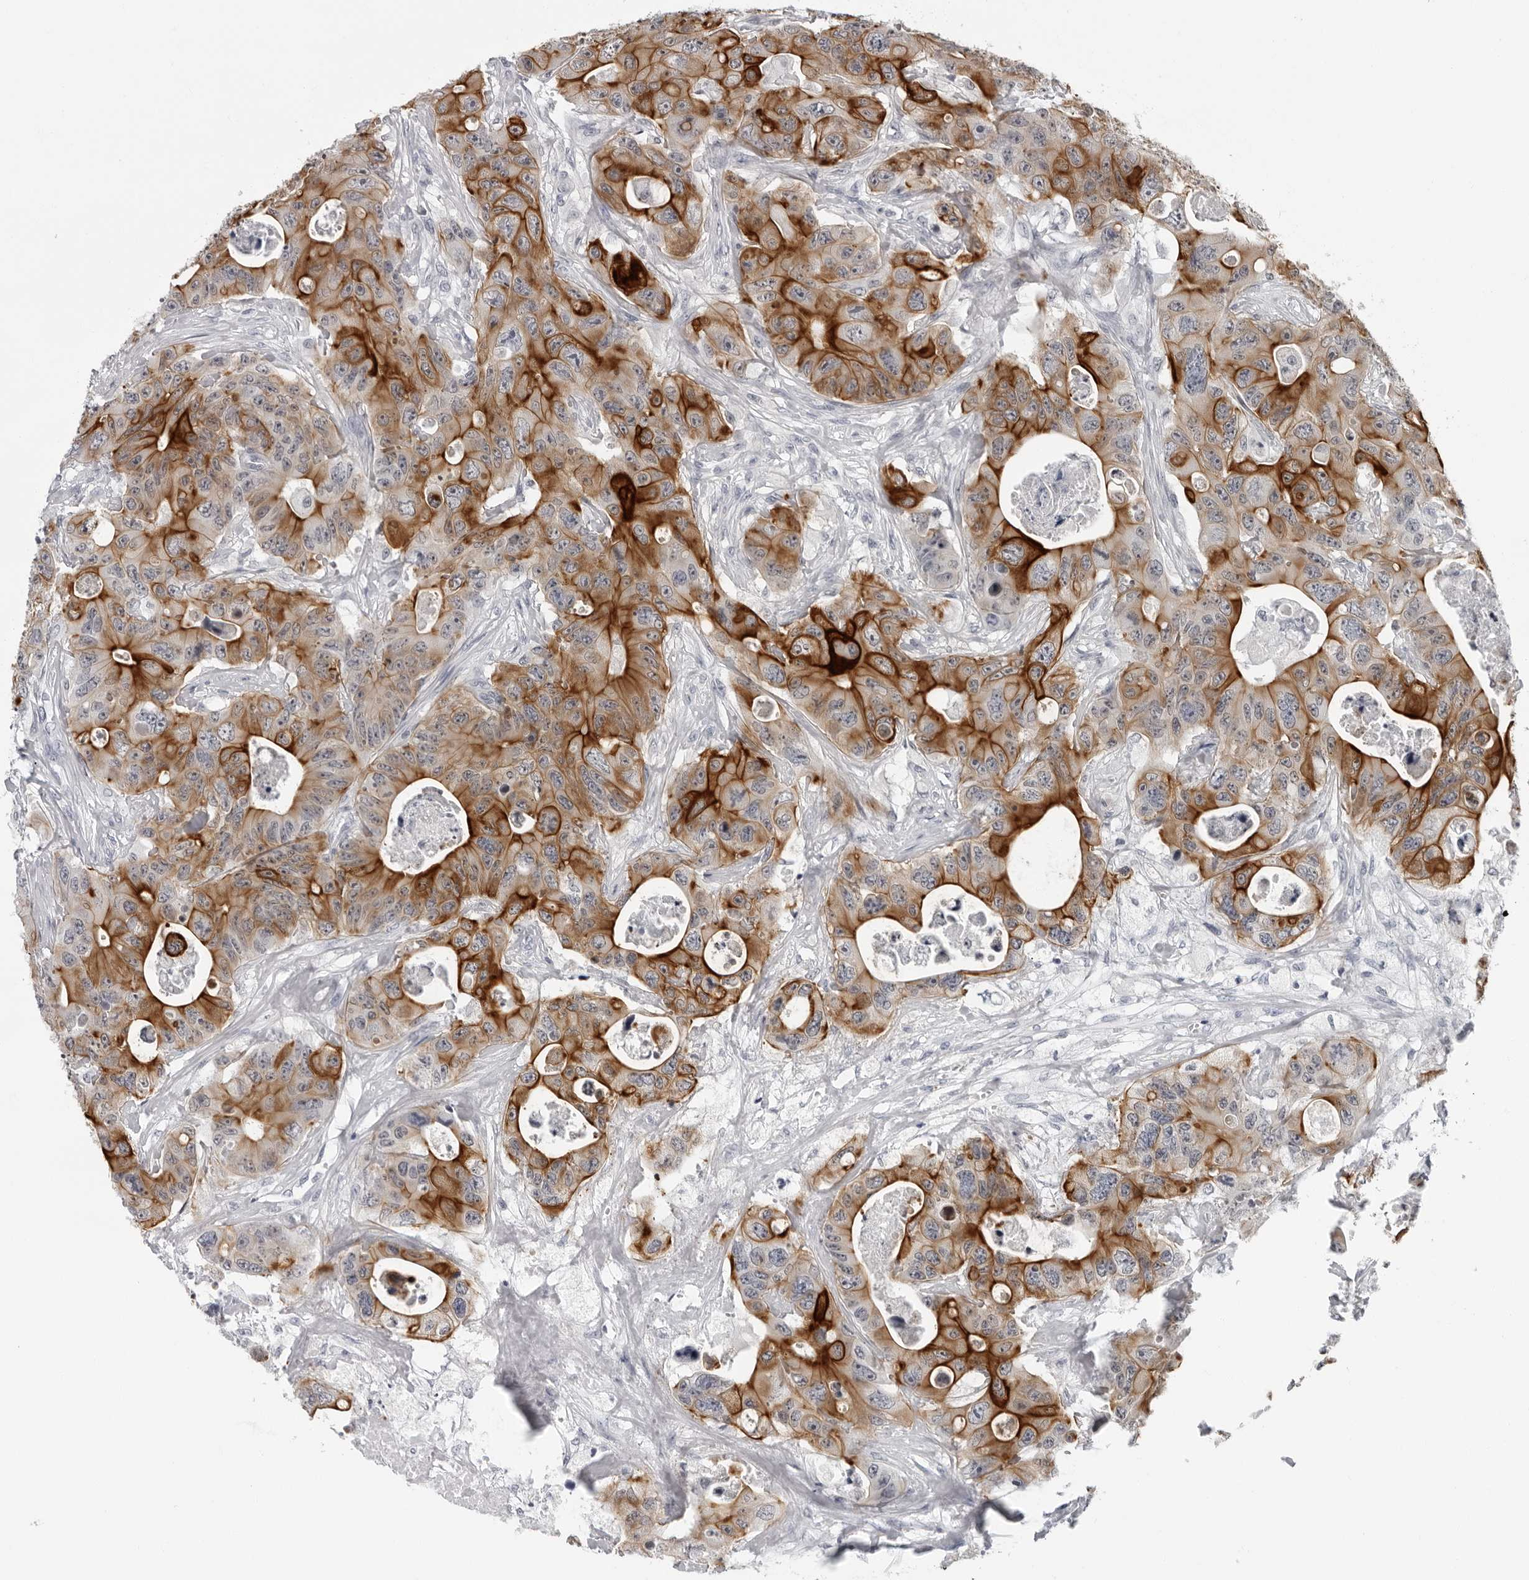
{"staining": {"intensity": "strong", "quantity": ">75%", "location": "cytoplasmic/membranous"}, "tissue": "colorectal cancer", "cell_type": "Tumor cells", "image_type": "cancer", "snomed": [{"axis": "morphology", "description": "Adenocarcinoma, NOS"}, {"axis": "topography", "description": "Colon"}], "caption": "Colorectal adenocarcinoma tissue demonstrates strong cytoplasmic/membranous positivity in about >75% of tumor cells, visualized by immunohistochemistry.", "gene": "CCDC28B", "patient": {"sex": "female", "age": 46}}